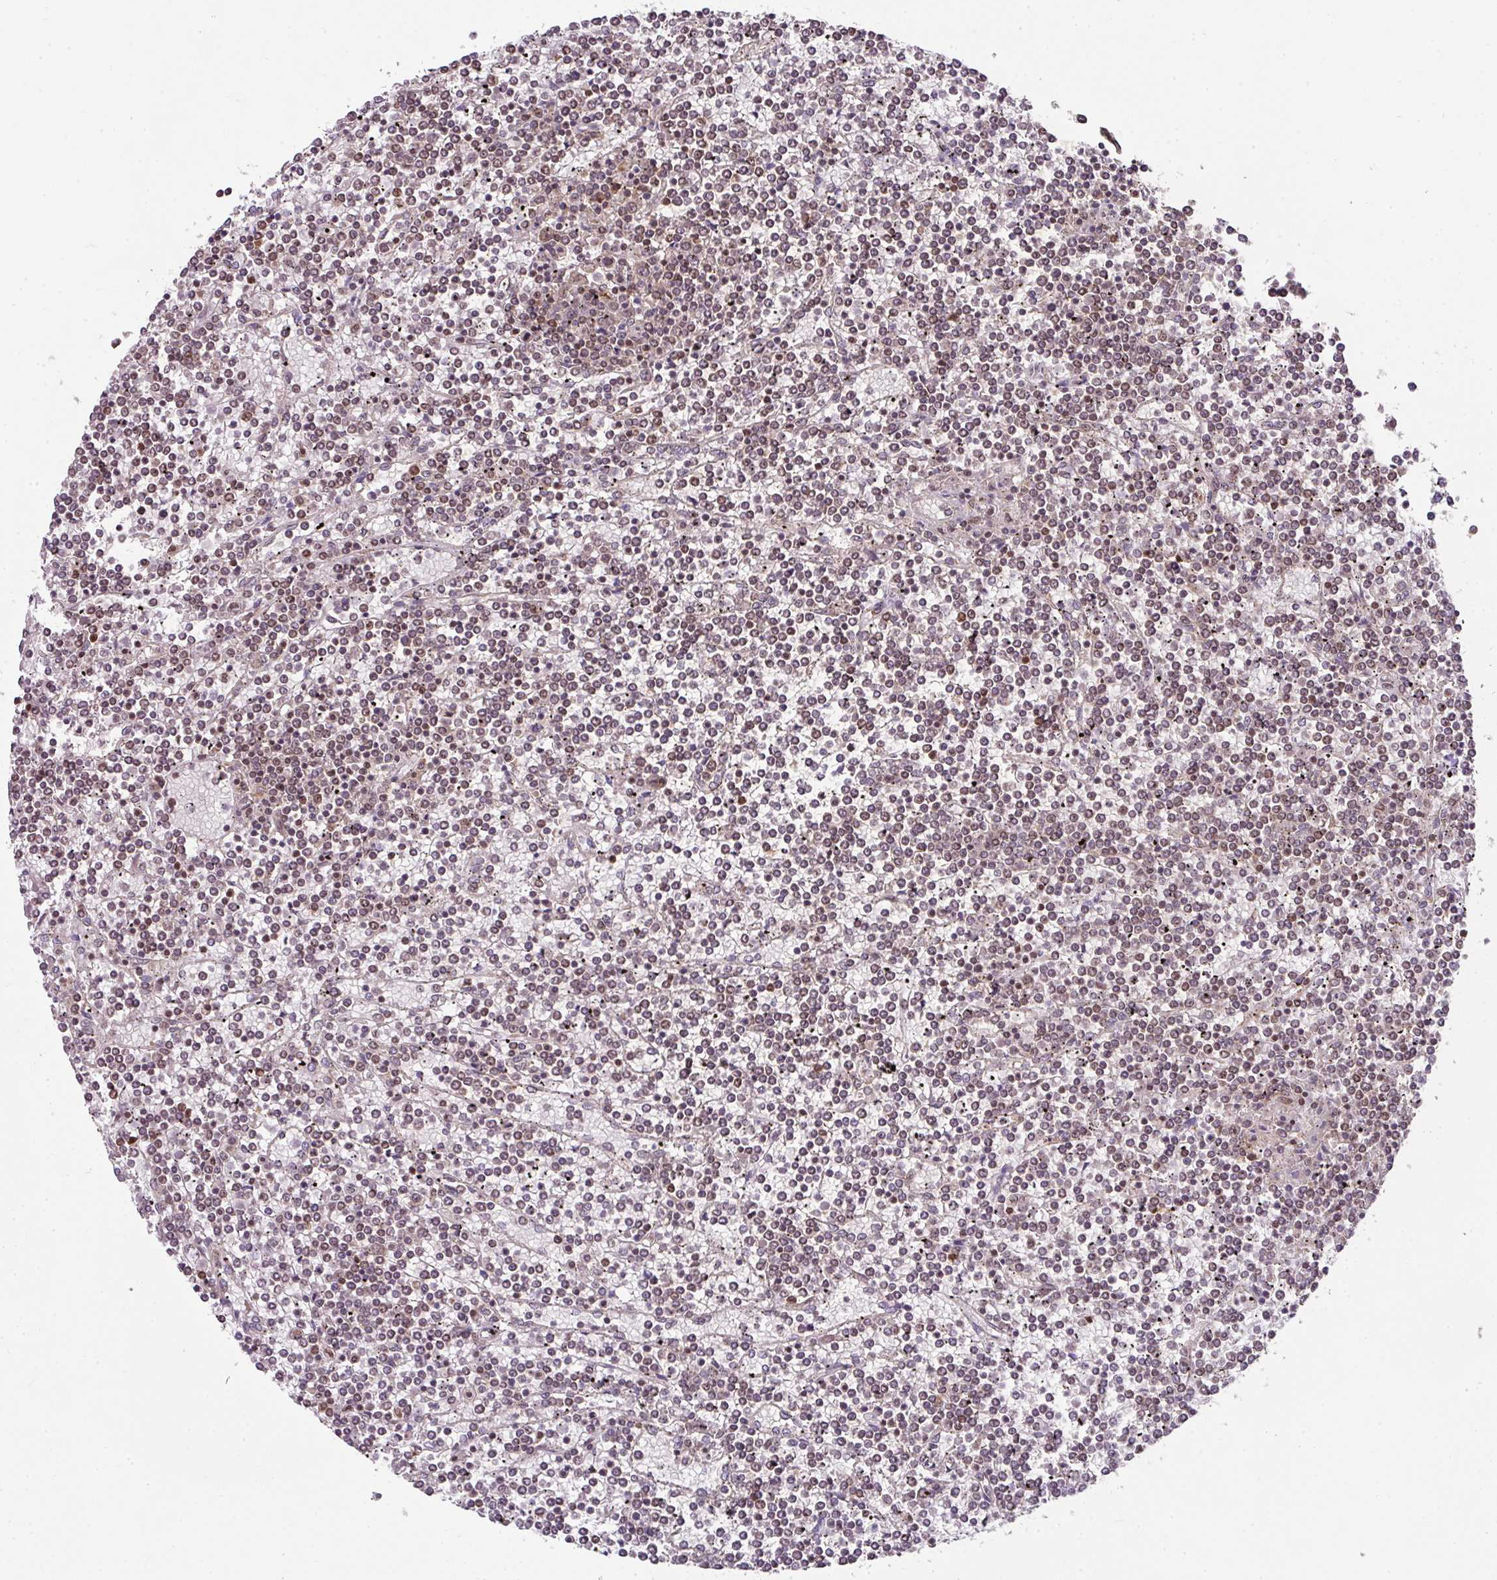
{"staining": {"intensity": "moderate", "quantity": "25%-75%", "location": "nuclear"}, "tissue": "lymphoma", "cell_type": "Tumor cells", "image_type": "cancer", "snomed": [{"axis": "morphology", "description": "Malignant lymphoma, non-Hodgkin's type, Low grade"}, {"axis": "topography", "description": "Spleen"}], "caption": "Immunohistochemical staining of malignant lymphoma, non-Hodgkin's type (low-grade) shows medium levels of moderate nuclear protein expression in about 25%-75% of tumor cells.", "gene": "PLK1", "patient": {"sex": "female", "age": 19}}